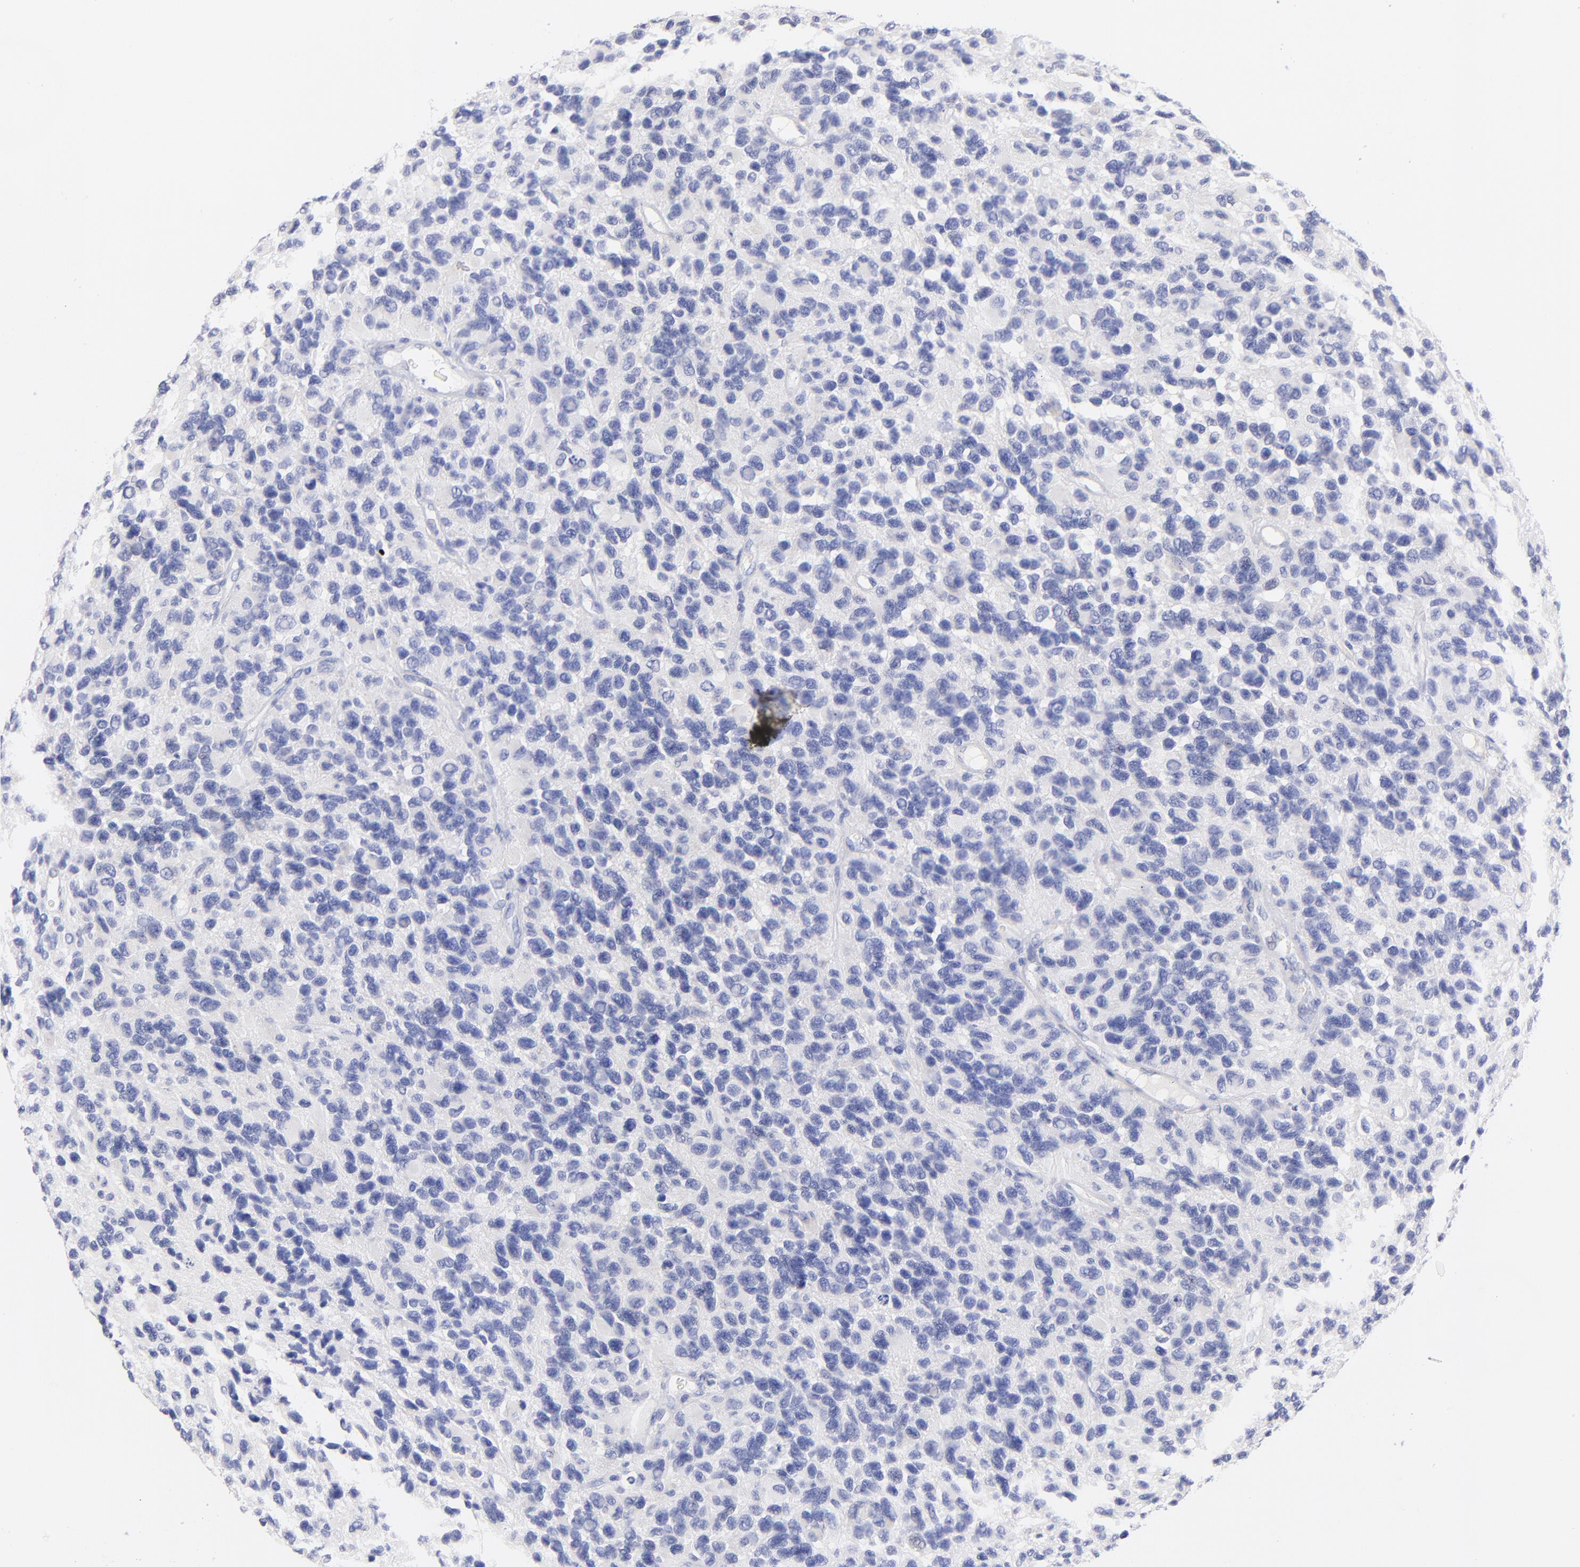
{"staining": {"intensity": "negative", "quantity": "none", "location": "none"}, "tissue": "glioma", "cell_type": "Tumor cells", "image_type": "cancer", "snomed": [{"axis": "morphology", "description": "Glioma, malignant, High grade"}, {"axis": "topography", "description": "Brain"}], "caption": "Immunohistochemical staining of malignant glioma (high-grade) demonstrates no significant expression in tumor cells.", "gene": "EBP", "patient": {"sex": "male", "age": 77}}